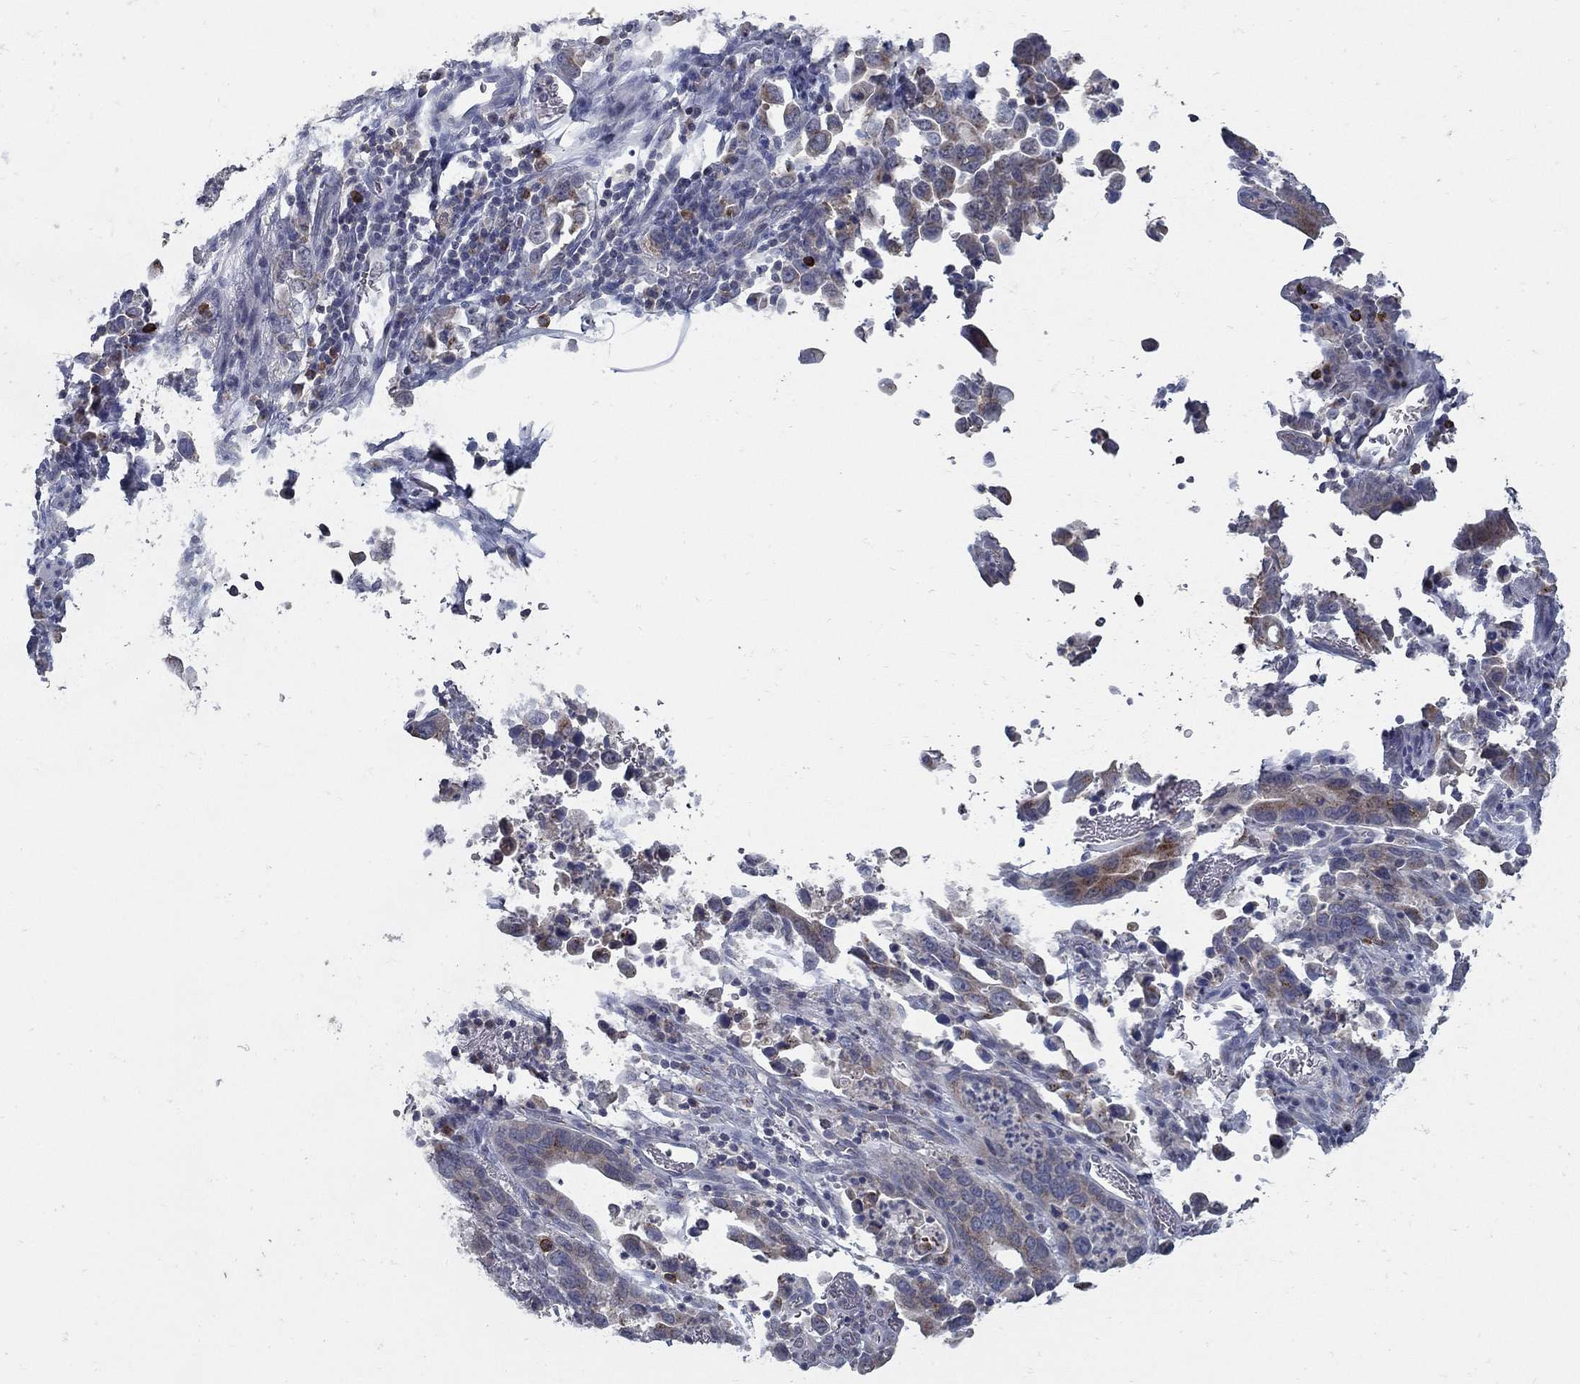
{"staining": {"intensity": "moderate", "quantity": "<25%", "location": "cytoplasmic/membranous"}, "tissue": "stomach cancer", "cell_type": "Tumor cells", "image_type": "cancer", "snomed": [{"axis": "morphology", "description": "Adenocarcinoma, NOS"}, {"axis": "topography", "description": "Stomach, upper"}], "caption": "This micrograph reveals immunohistochemistry (IHC) staining of human stomach cancer (adenocarcinoma), with low moderate cytoplasmic/membranous staining in approximately <25% of tumor cells.", "gene": "KIAA0319L", "patient": {"sex": "male", "age": 74}}